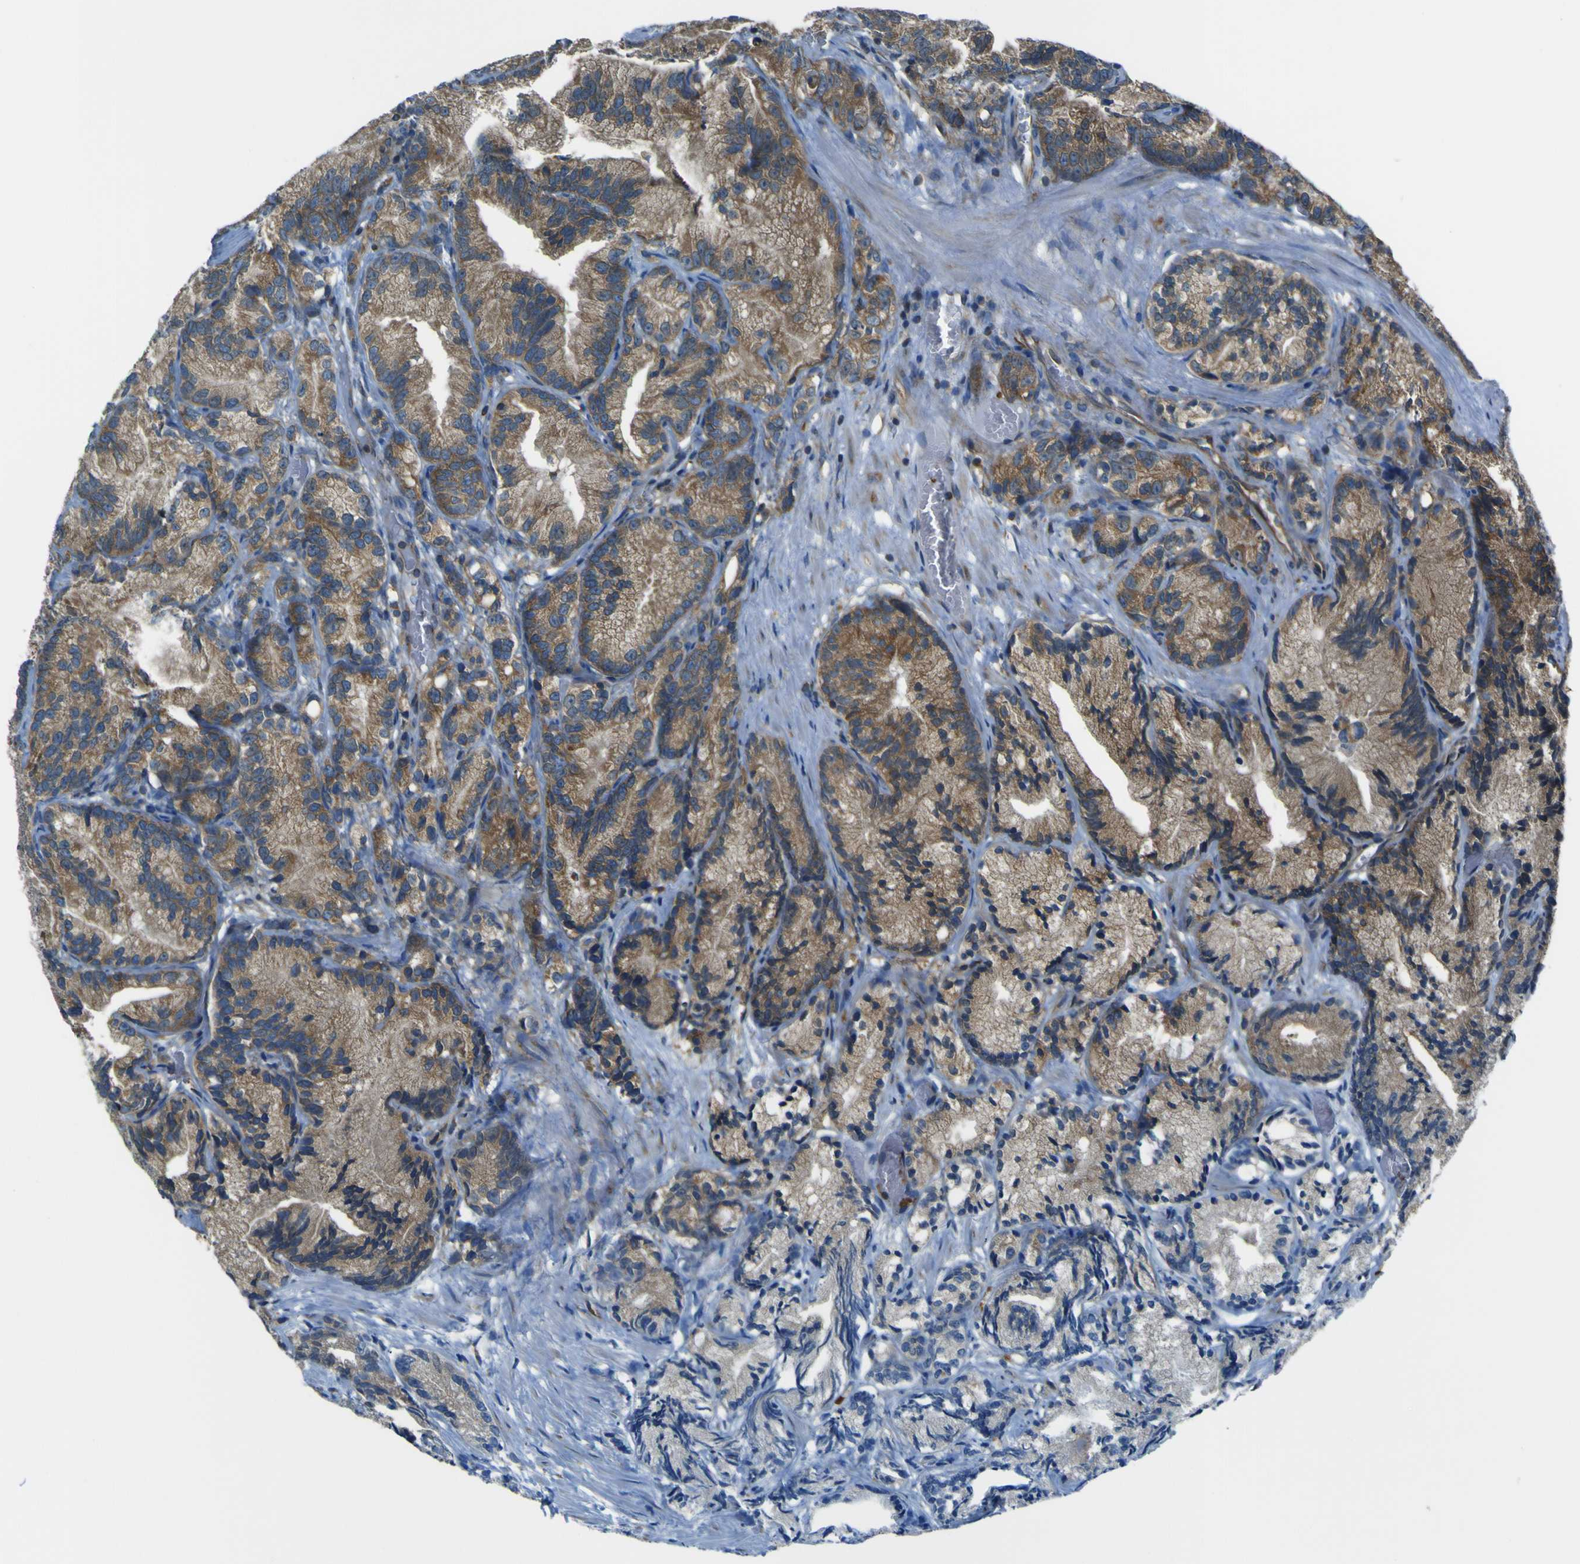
{"staining": {"intensity": "strong", "quantity": ">75%", "location": "cytoplasmic/membranous"}, "tissue": "prostate cancer", "cell_type": "Tumor cells", "image_type": "cancer", "snomed": [{"axis": "morphology", "description": "Adenocarcinoma, Low grade"}, {"axis": "topography", "description": "Prostate"}], "caption": "Tumor cells display strong cytoplasmic/membranous expression in approximately >75% of cells in prostate low-grade adenocarcinoma.", "gene": "STIM1", "patient": {"sex": "male", "age": 89}}